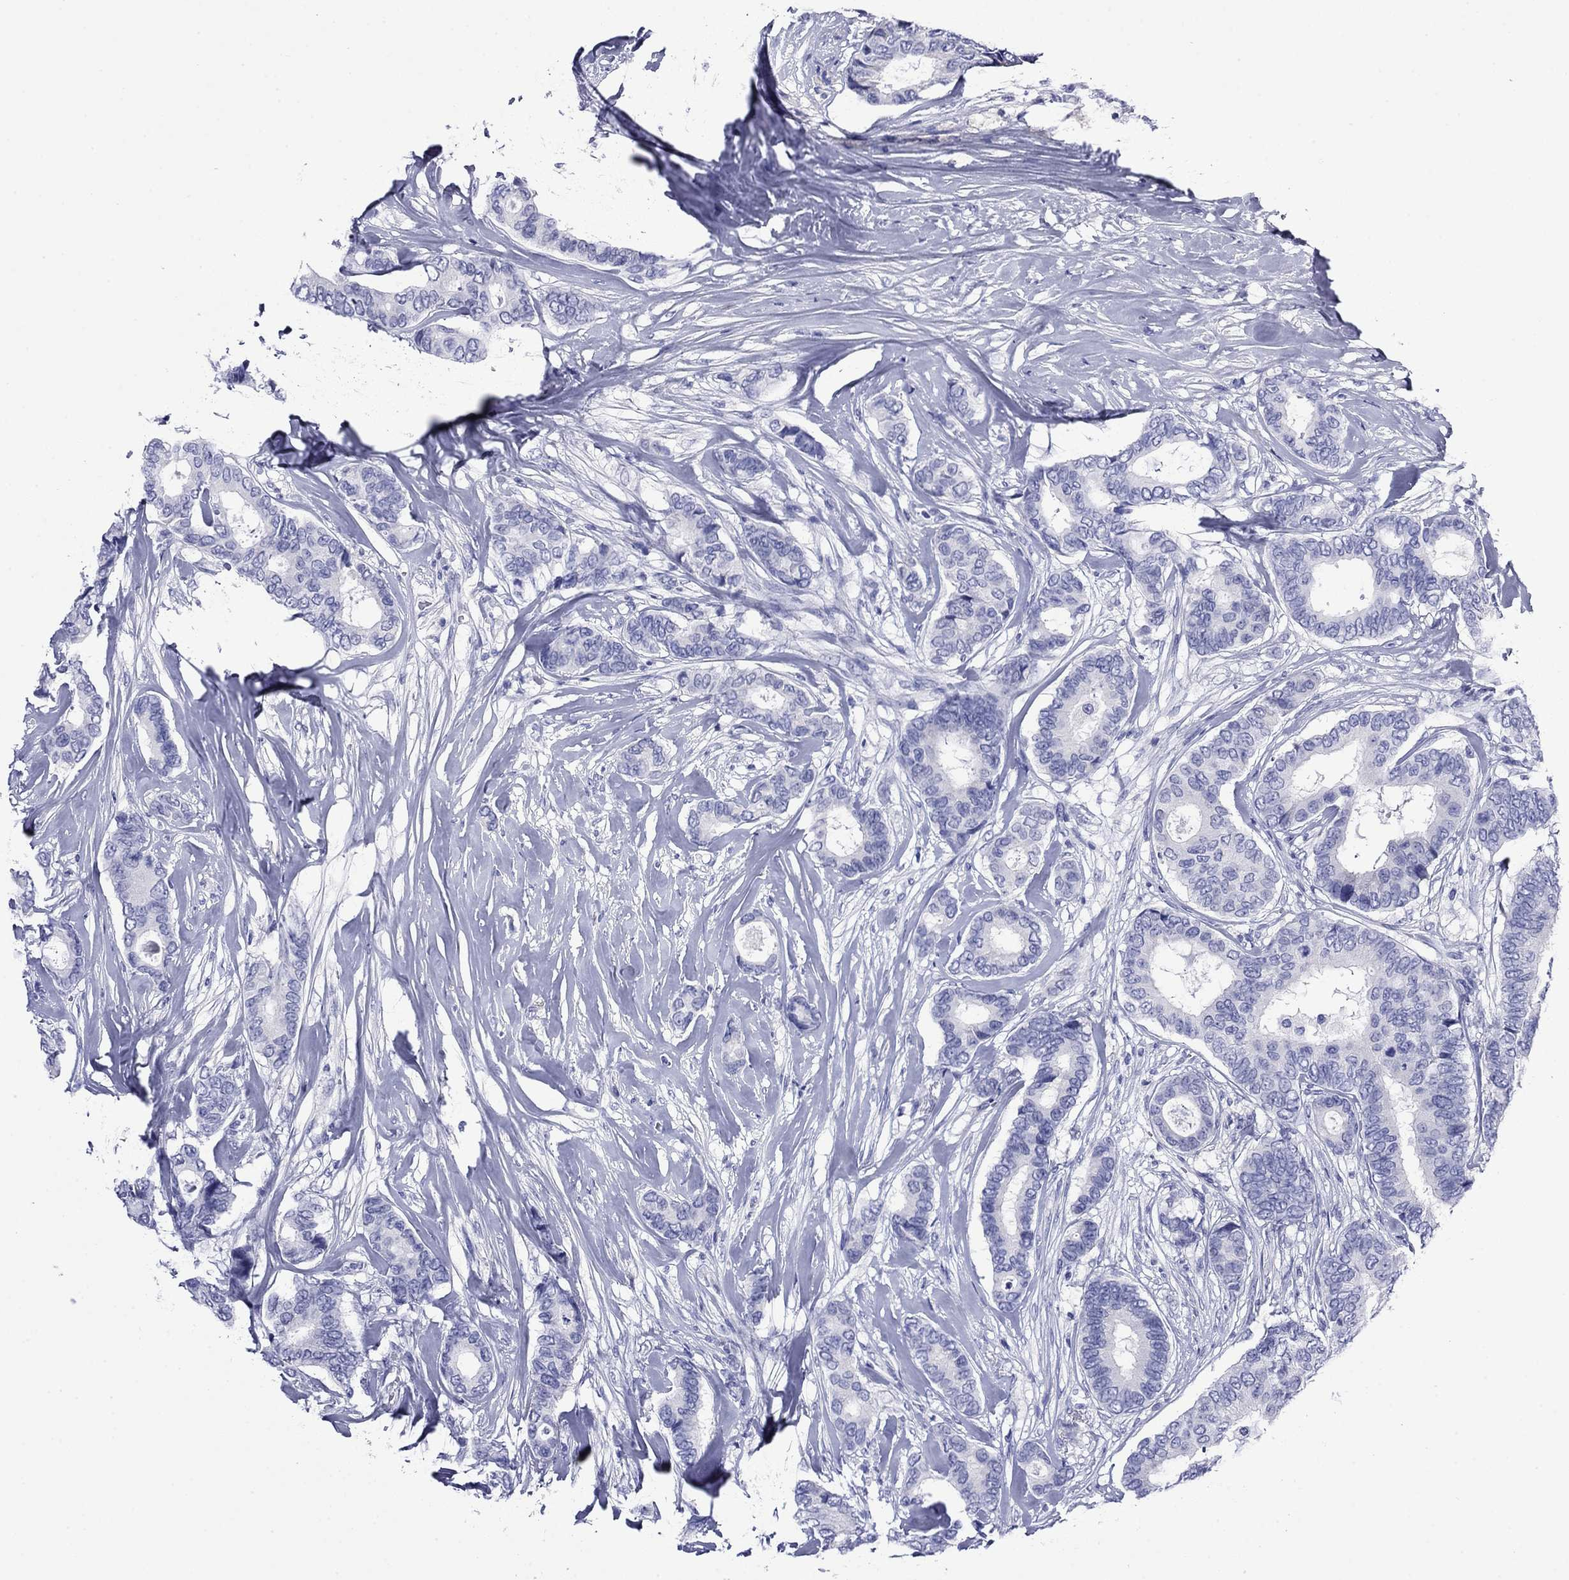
{"staining": {"intensity": "negative", "quantity": "none", "location": "none"}, "tissue": "breast cancer", "cell_type": "Tumor cells", "image_type": "cancer", "snomed": [{"axis": "morphology", "description": "Duct carcinoma"}, {"axis": "topography", "description": "Breast"}], "caption": "IHC of infiltrating ductal carcinoma (breast) demonstrates no staining in tumor cells. (Brightfield microscopy of DAB (3,3'-diaminobenzidine) IHC at high magnification).", "gene": "GIP", "patient": {"sex": "female", "age": 75}}